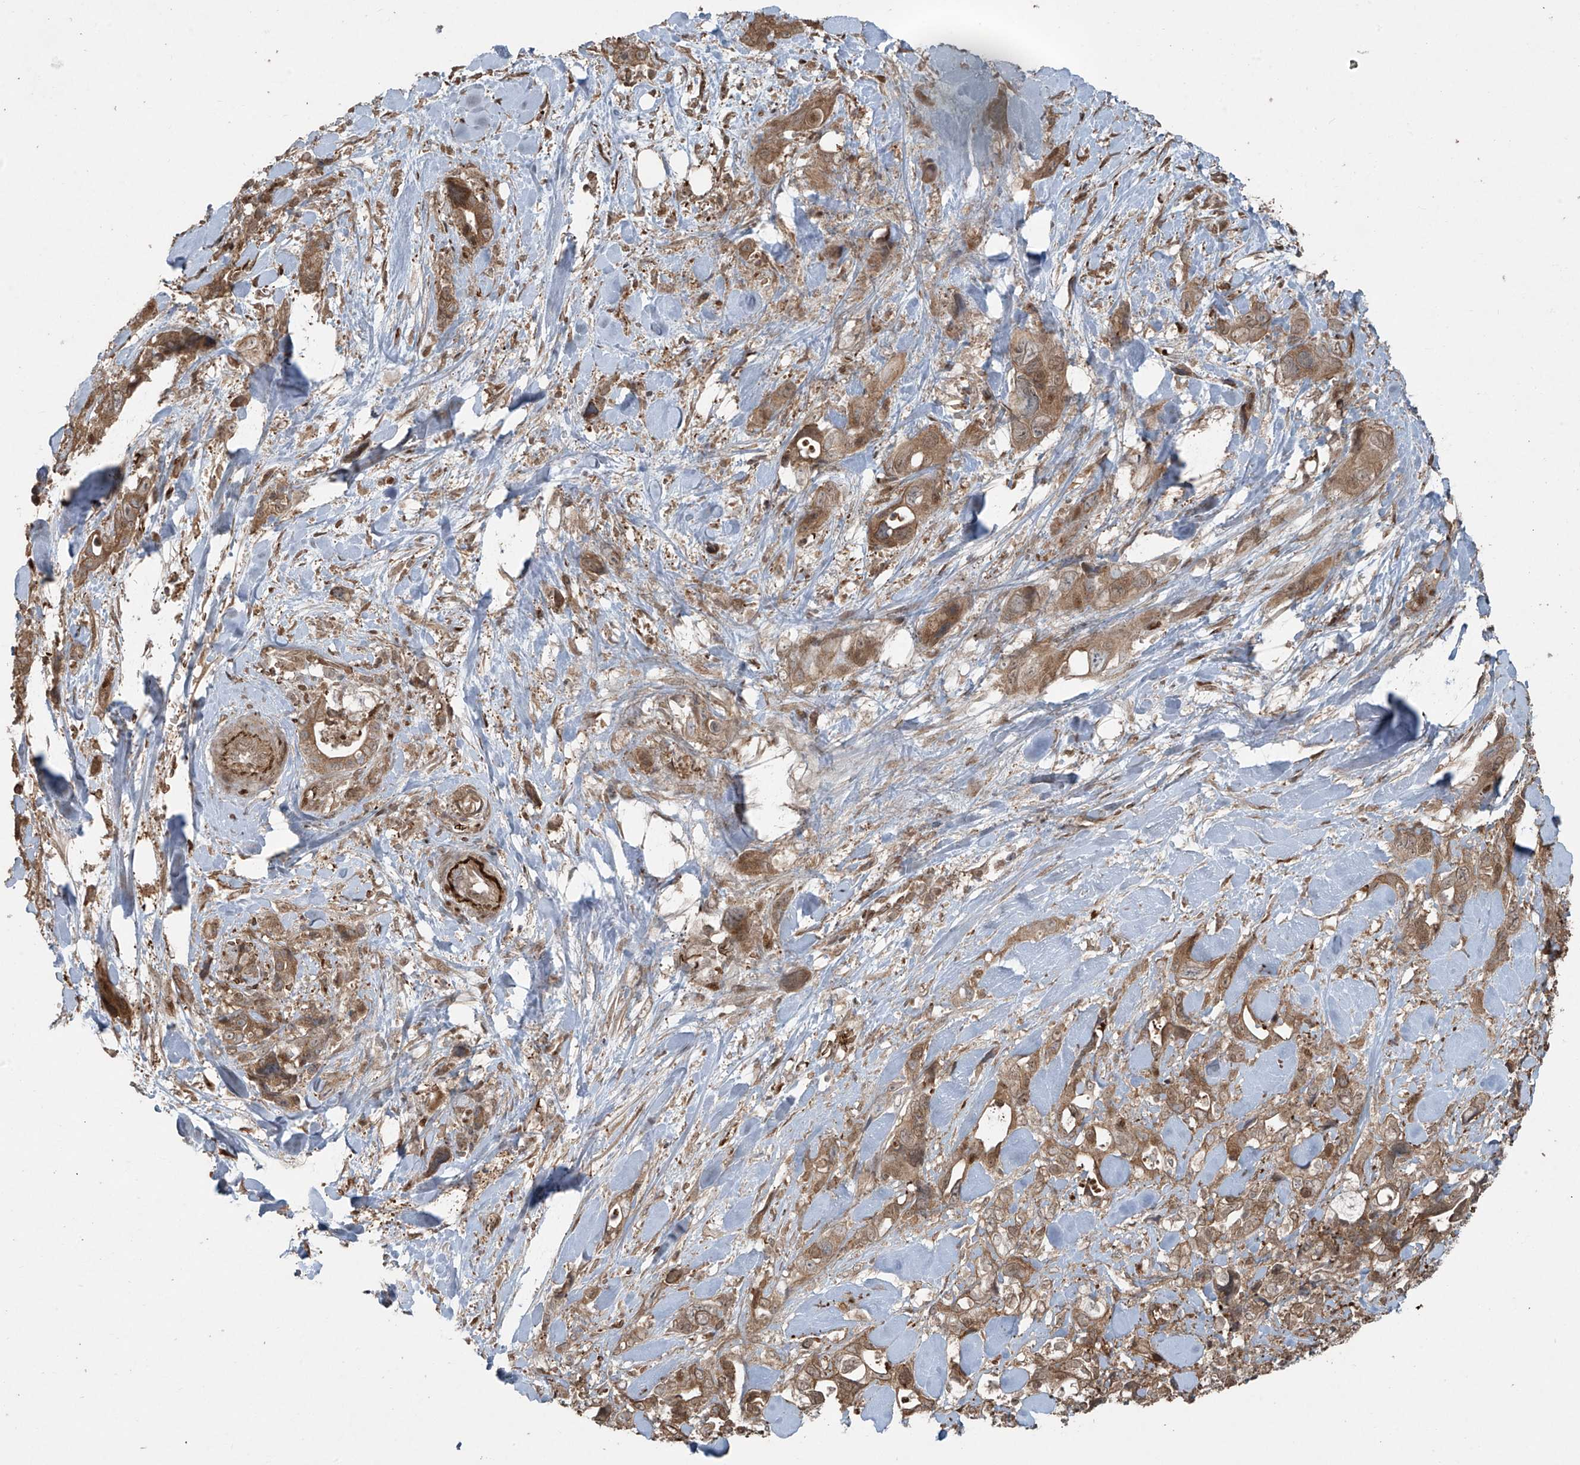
{"staining": {"intensity": "moderate", "quantity": ">75%", "location": "cytoplasmic/membranous"}, "tissue": "pancreatic cancer", "cell_type": "Tumor cells", "image_type": "cancer", "snomed": [{"axis": "morphology", "description": "Adenocarcinoma, NOS"}, {"axis": "topography", "description": "Pancreas"}], "caption": "Tumor cells reveal medium levels of moderate cytoplasmic/membranous staining in approximately >75% of cells in human adenocarcinoma (pancreatic).", "gene": "TTC22", "patient": {"sex": "male", "age": 46}}